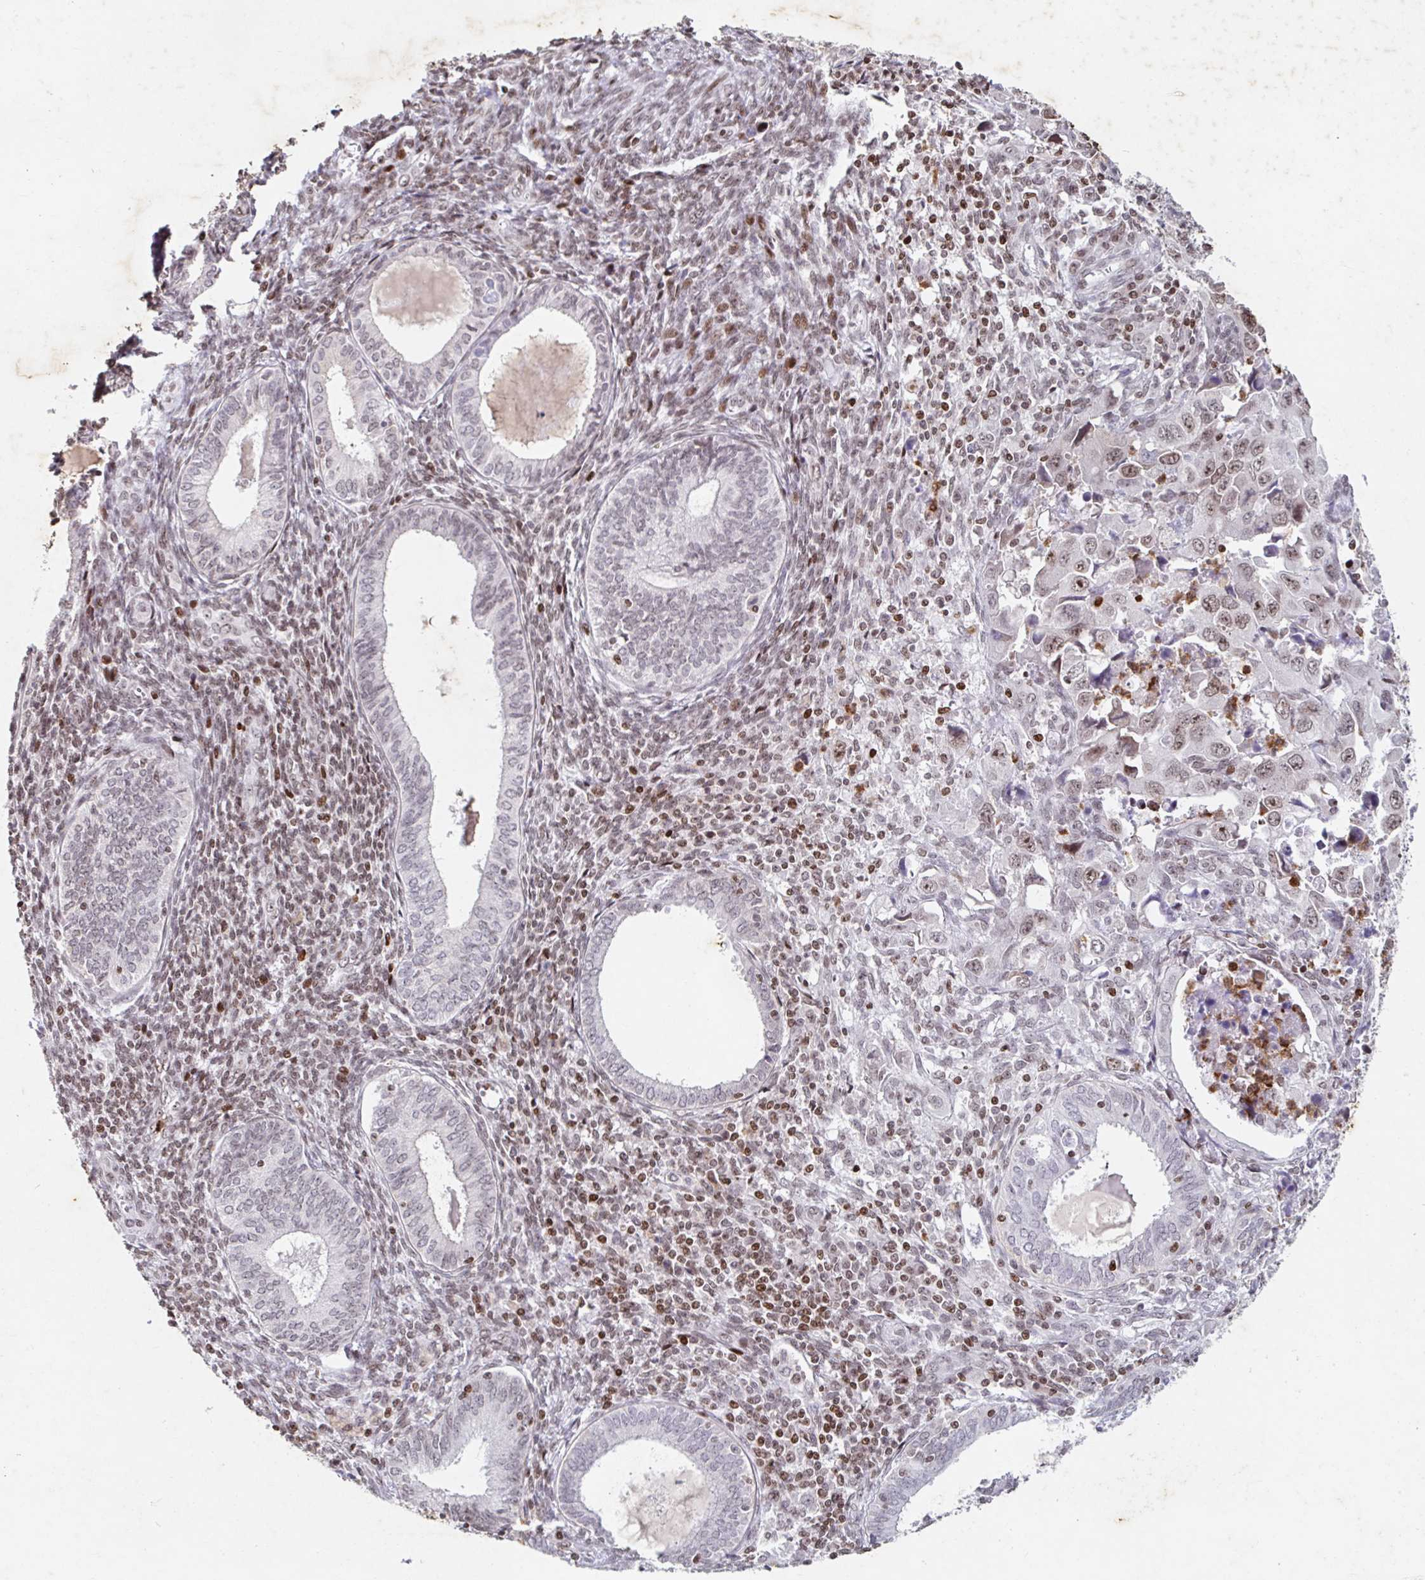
{"staining": {"intensity": "moderate", "quantity": "<25%", "location": "nuclear"}, "tissue": "endometrial cancer", "cell_type": "Tumor cells", "image_type": "cancer", "snomed": [{"axis": "morphology", "description": "Adenocarcinoma, NOS"}, {"axis": "topography", "description": "Uterus"}], "caption": "Tumor cells display moderate nuclear expression in approximately <25% of cells in endometrial cancer. (DAB (3,3'-diaminobenzidine) = brown stain, brightfield microscopy at high magnification).", "gene": "C19orf53", "patient": {"sex": "female", "age": 62}}